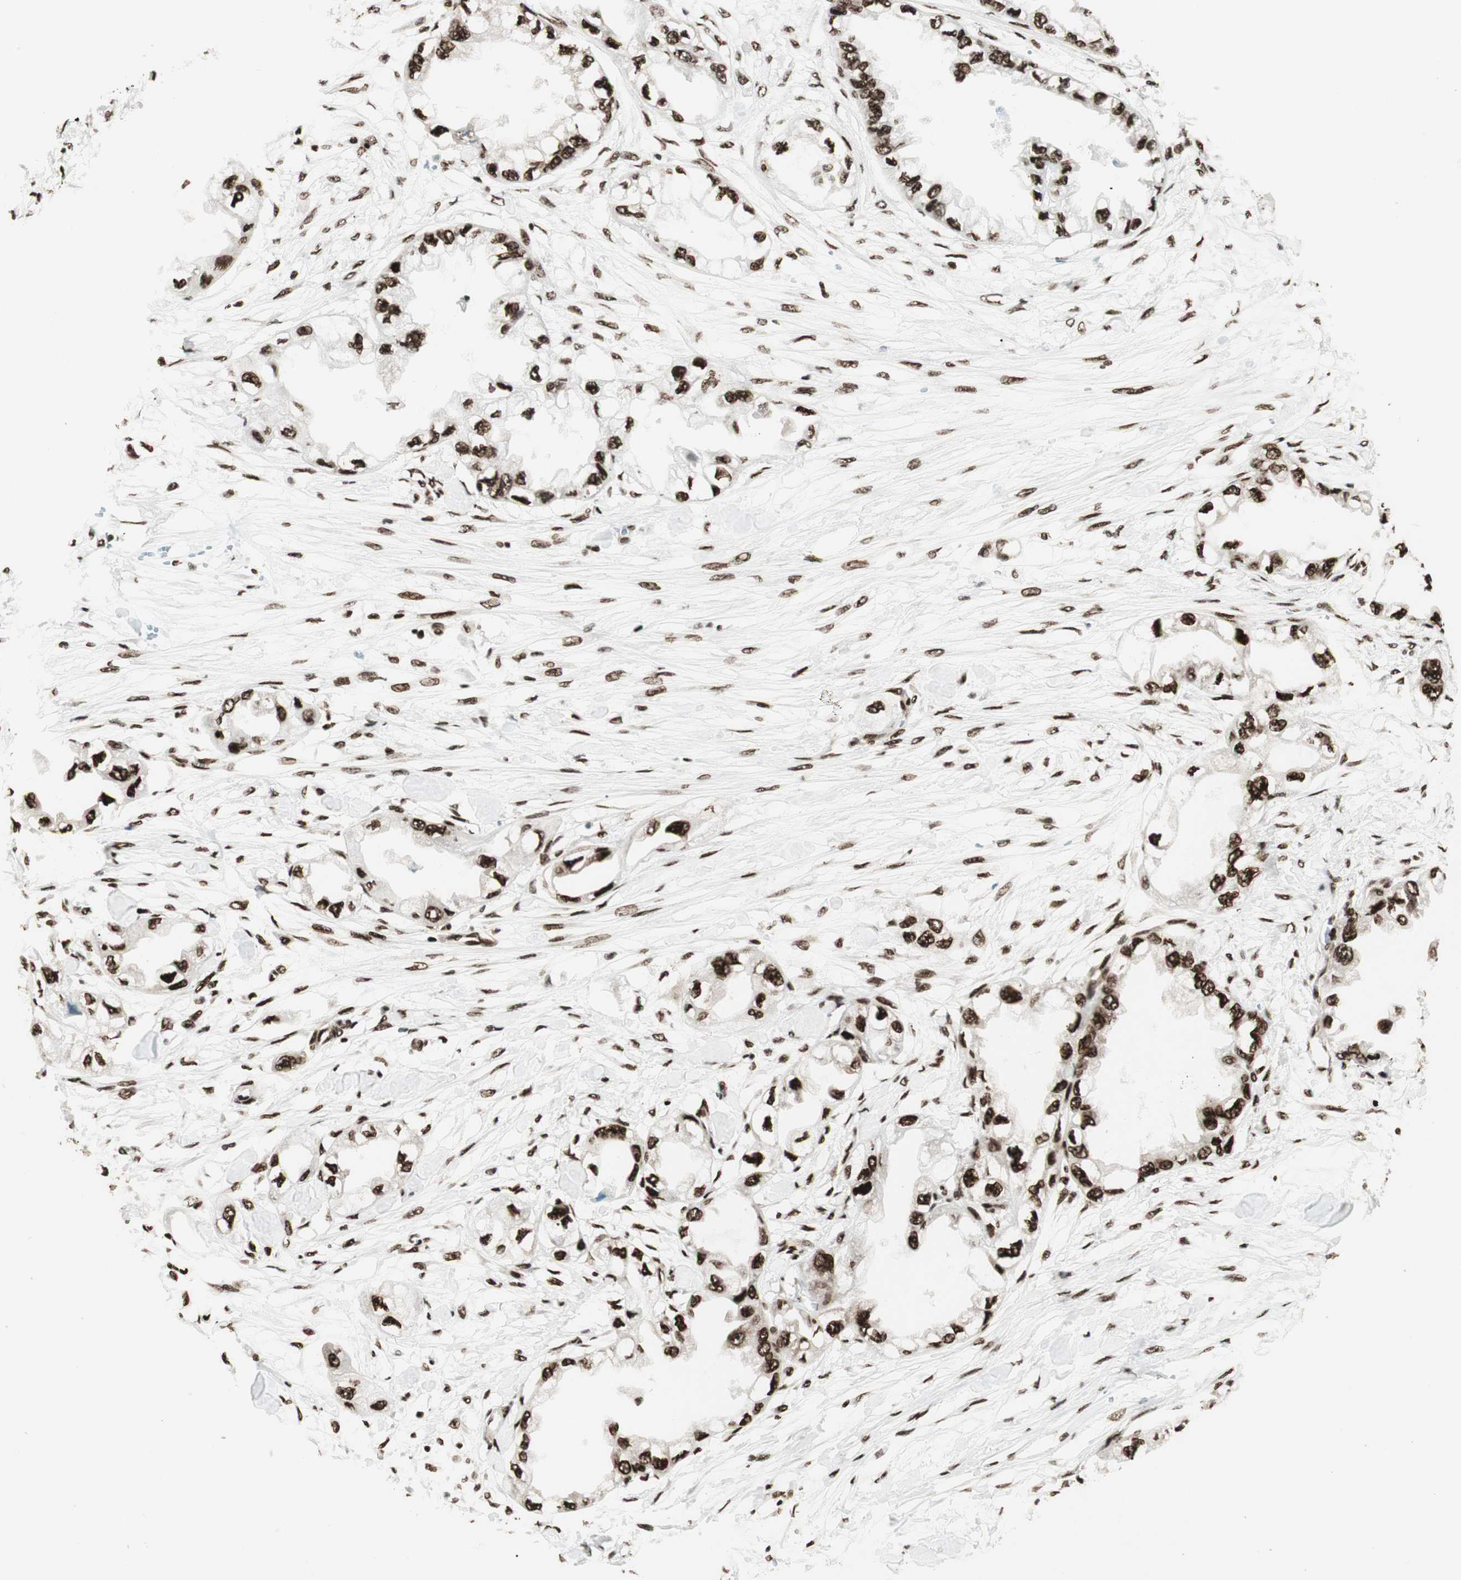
{"staining": {"intensity": "moderate", "quantity": "25%-75%", "location": "nuclear"}, "tissue": "endometrial cancer", "cell_type": "Tumor cells", "image_type": "cancer", "snomed": [{"axis": "morphology", "description": "Adenocarcinoma, NOS"}, {"axis": "topography", "description": "Endometrium"}], "caption": "Immunohistochemical staining of human endometrial cancer reveals medium levels of moderate nuclear protein positivity in about 25%-75% of tumor cells.", "gene": "EWSR1", "patient": {"sex": "female", "age": 67}}